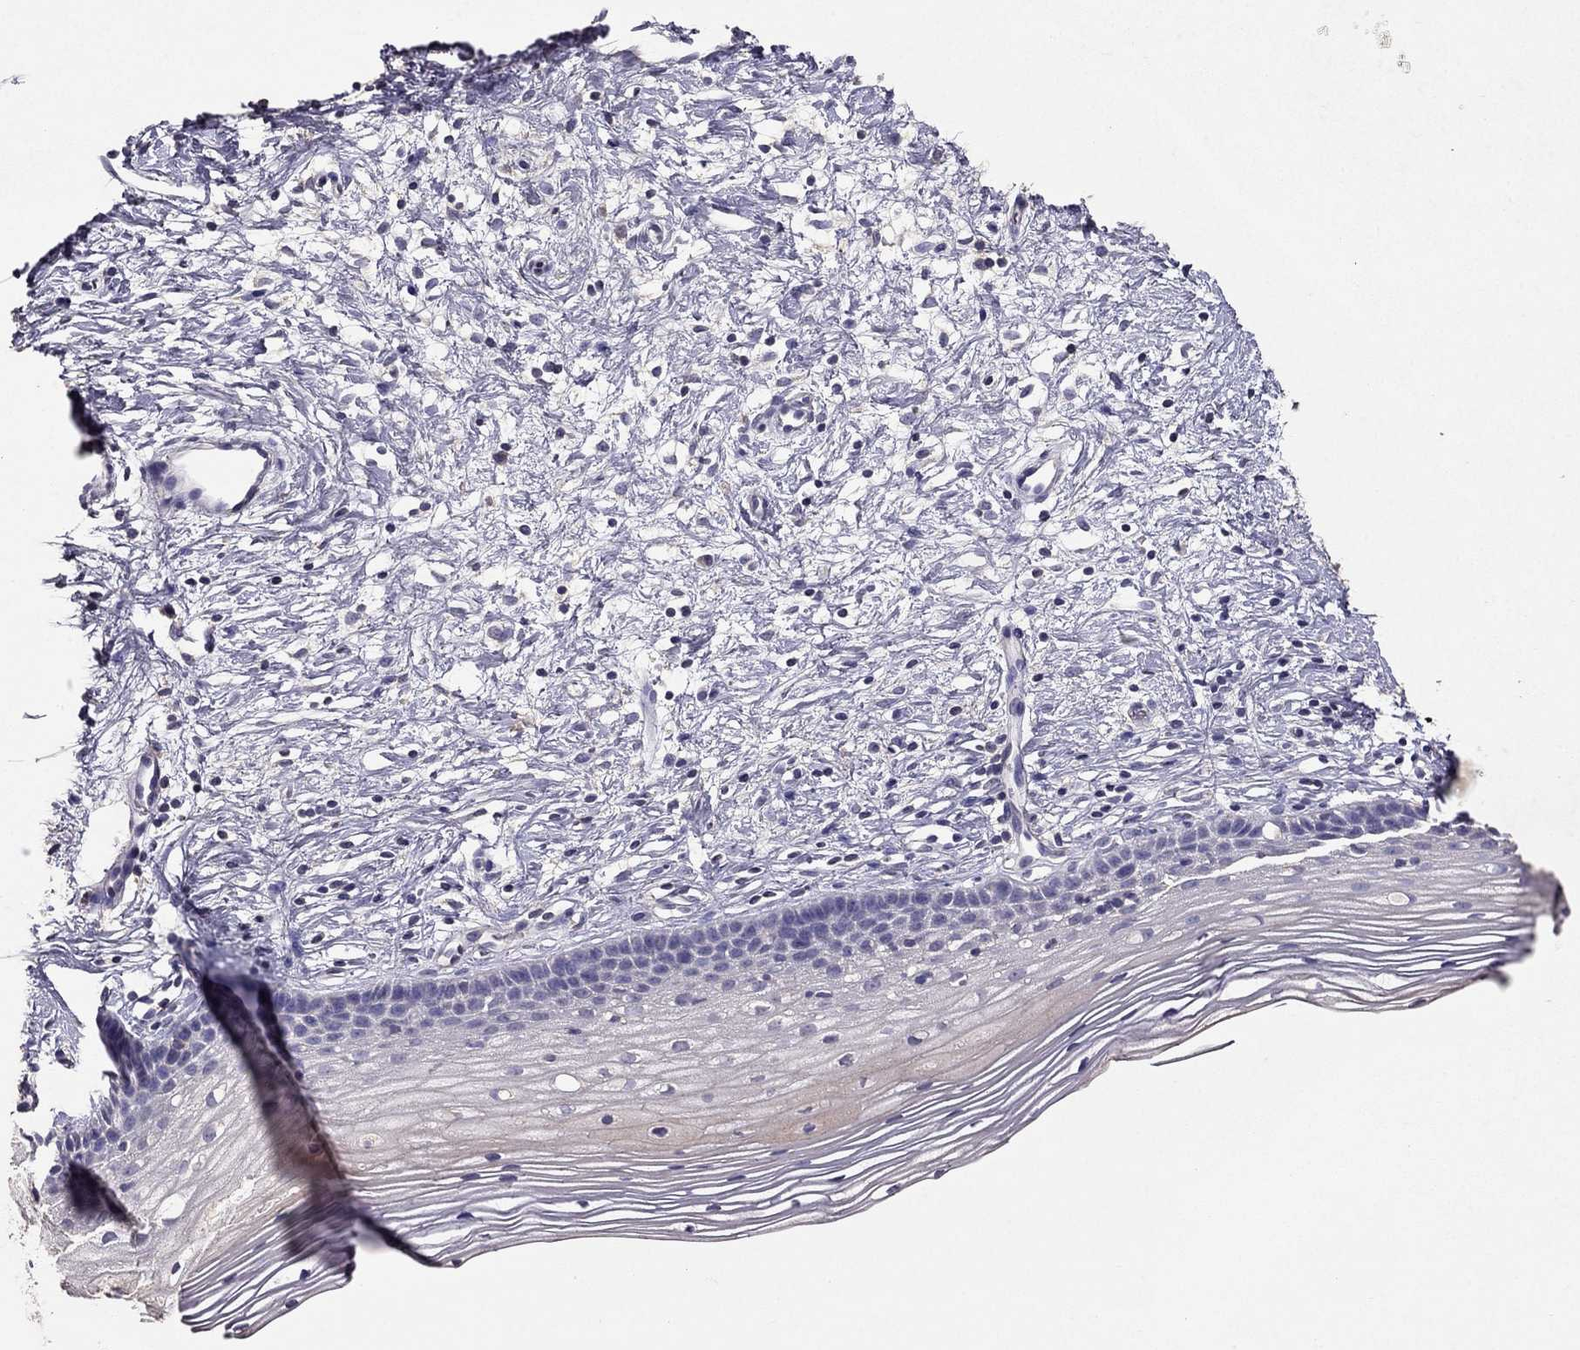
{"staining": {"intensity": "negative", "quantity": "none", "location": "none"}, "tissue": "cervix", "cell_type": "Glandular cells", "image_type": "normal", "snomed": [{"axis": "morphology", "description": "Normal tissue, NOS"}, {"axis": "topography", "description": "Cervix"}], "caption": "This is a photomicrograph of IHC staining of unremarkable cervix, which shows no positivity in glandular cells. (Brightfield microscopy of DAB immunohistochemistry (IHC) at high magnification).", "gene": "RFLNB", "patient": {"sex": "female", "age": 39}}